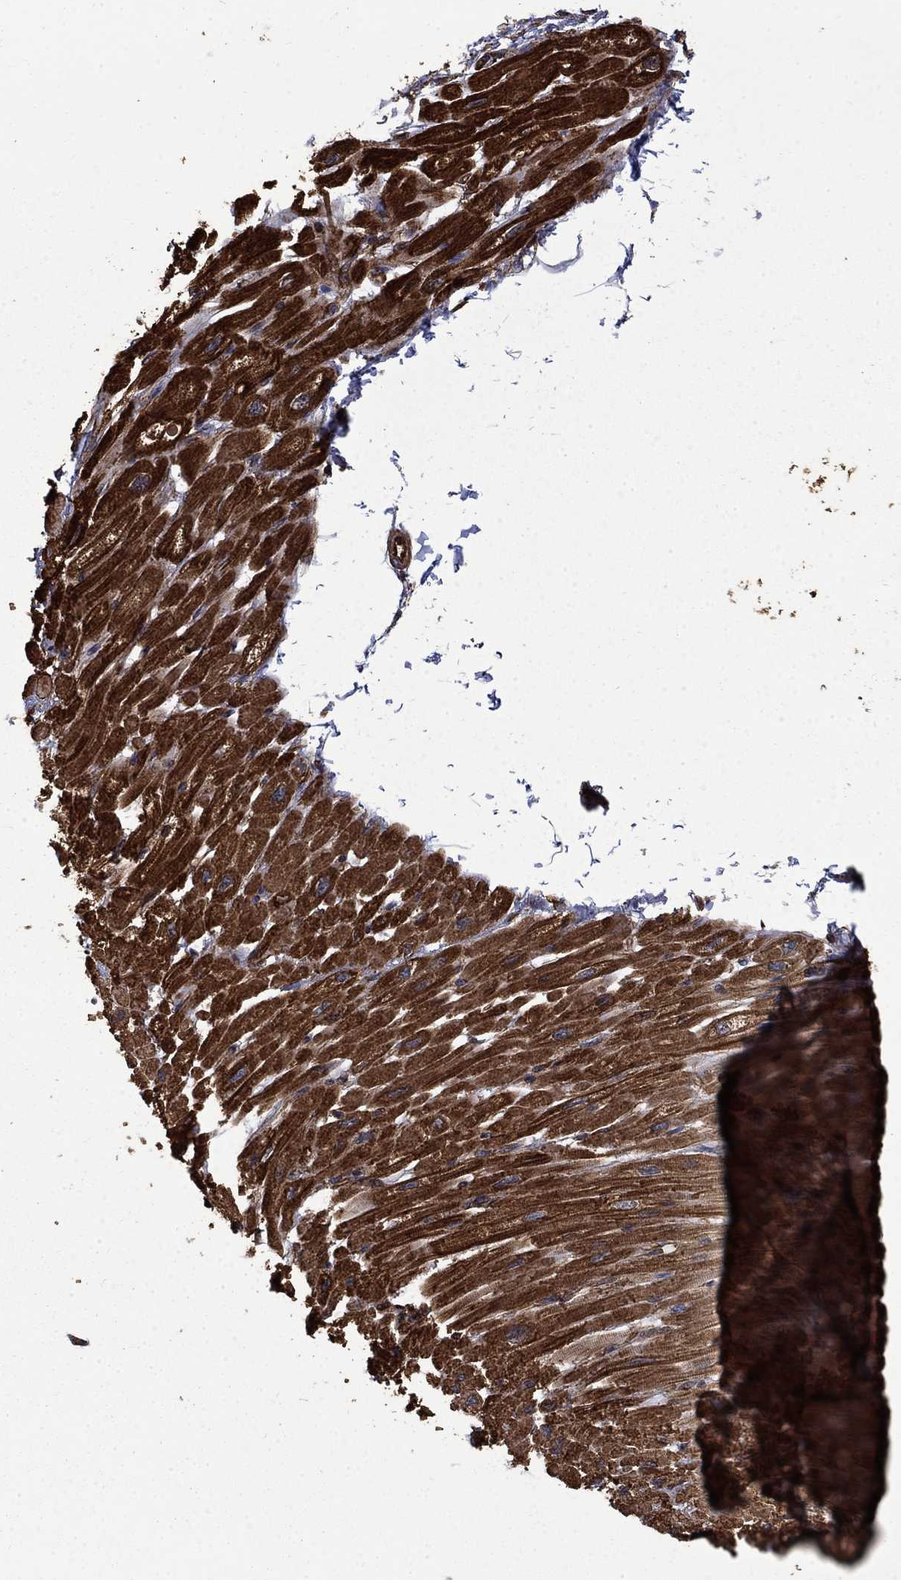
{"staining": {"intensity": "strong", "quantity": ">75%", "location": "cytoplasmic/membranous"}, "tissue": "heart muscle", "cell_type": "Cardiomyocytes", "image_type": "normal", "snomed": [{"axis": "morphology", "description": "Normal tissue, NOS"}, {"axis": "topography", "description": "Heart"}], "caption": "Immunohistochemical staining of unremarkable human heart muscle shows high levels of strong cytoplasmic/membranous positivity in about >75% of cardiomyocytes.", "gene": "CUTC", "patient": {"sex": "male", "age": 66}}